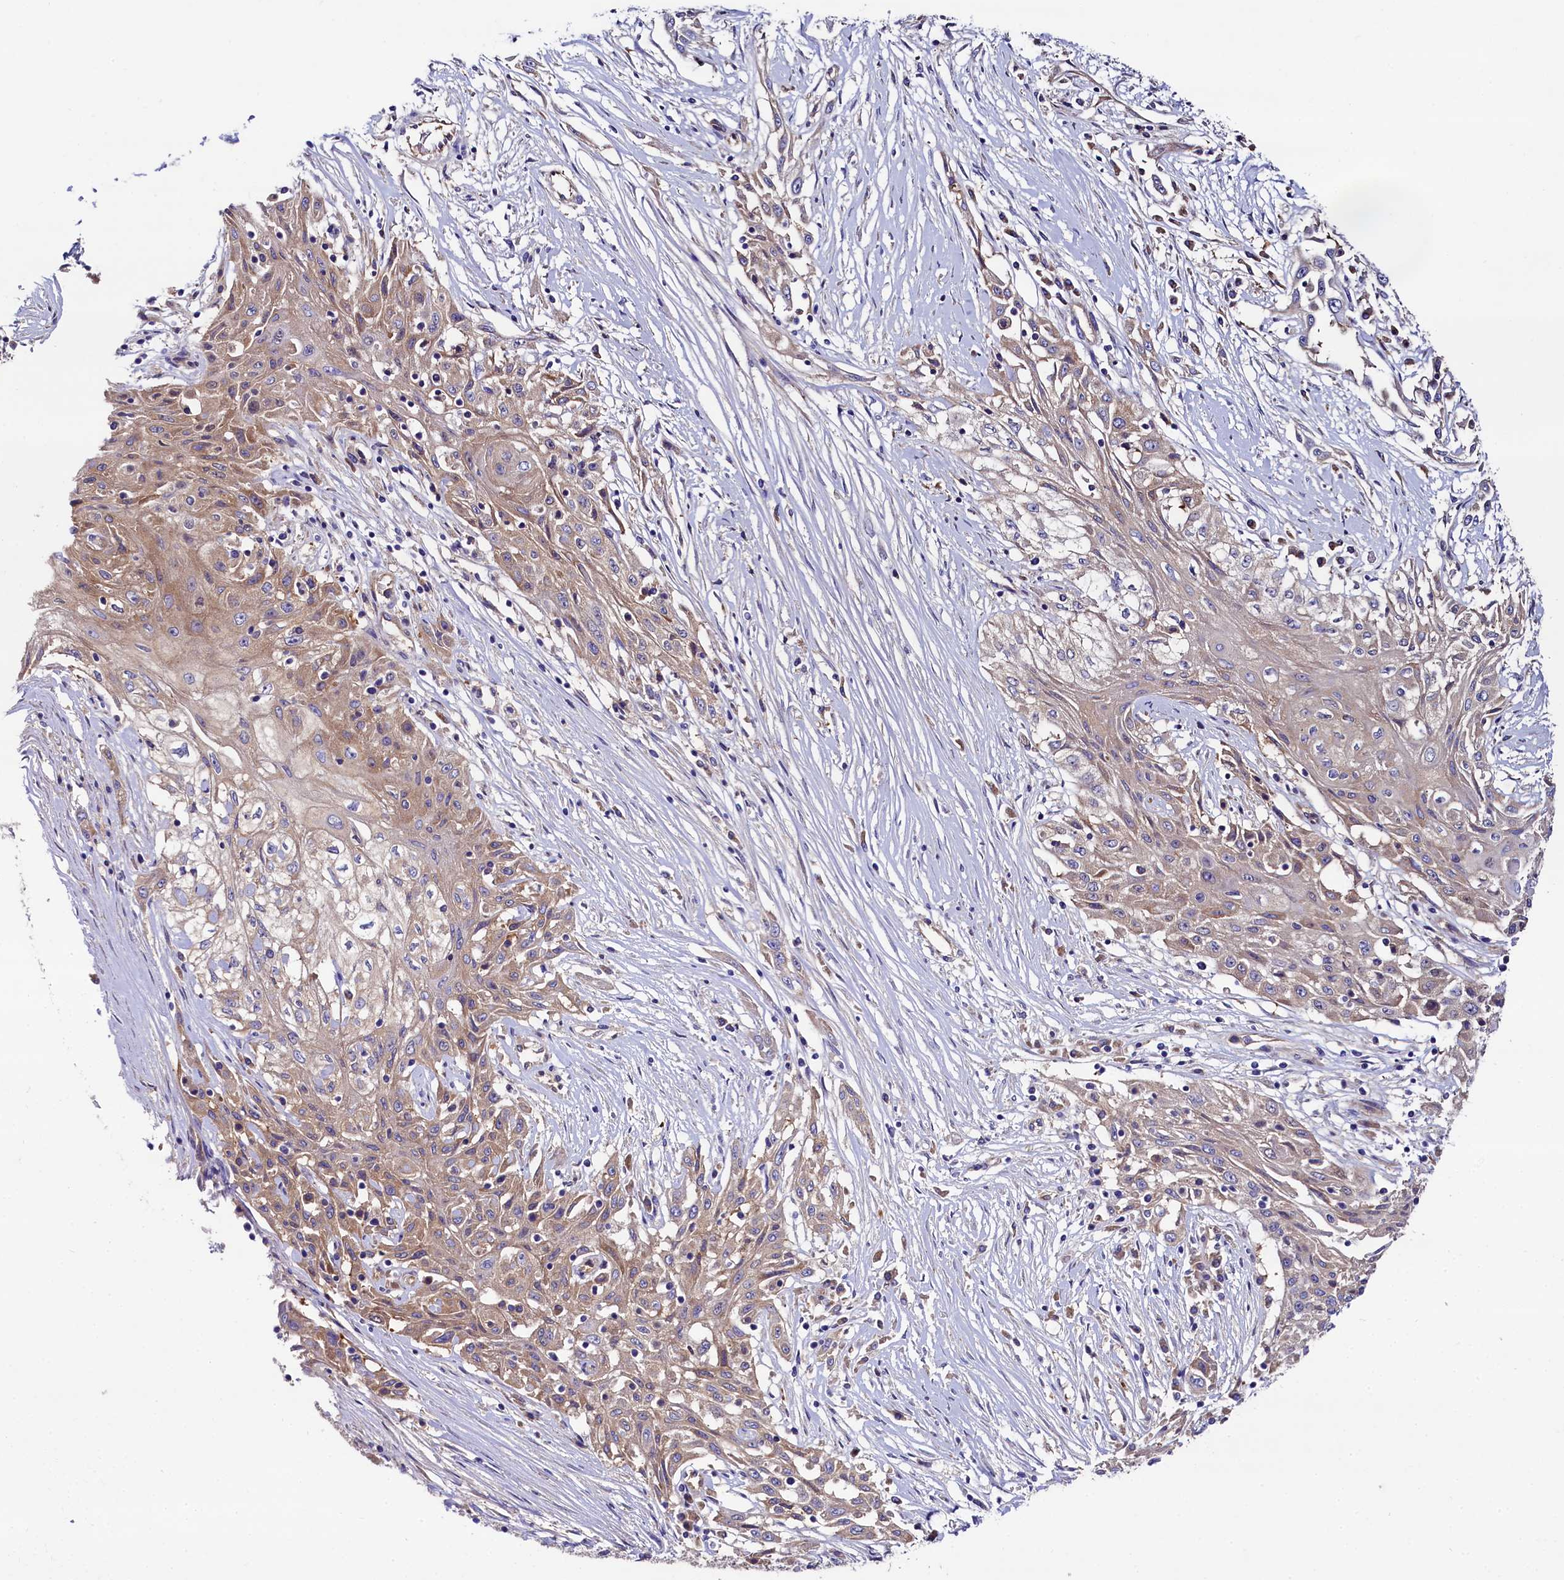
{"staining": {"intensity": "weak", "quantity": ">75%", "location": "cytoplasmic/membranous"}, "tissue": "skin cancer", "cell_type": "Tumor cells", "image_type": "cancer", "snomed": [{"axis": "morphology", "description": "Squamous cell carcinoma, NOS"}, {"axis": "morphology", "description": "Squamous cell carcinoma, metastatic, NOS"}, {"axis": "topography", "description": "Skin"}, {"axis": "topography", "description": "Lymph node"}], "caption": "Skin metastatic squamous cell carcinoma tissue demonstrates weak cytoplasmic/membranous expression in about >75% of tumor cells", "gene": "QARS1", "patient": {"sex": "male", "age": 75}}